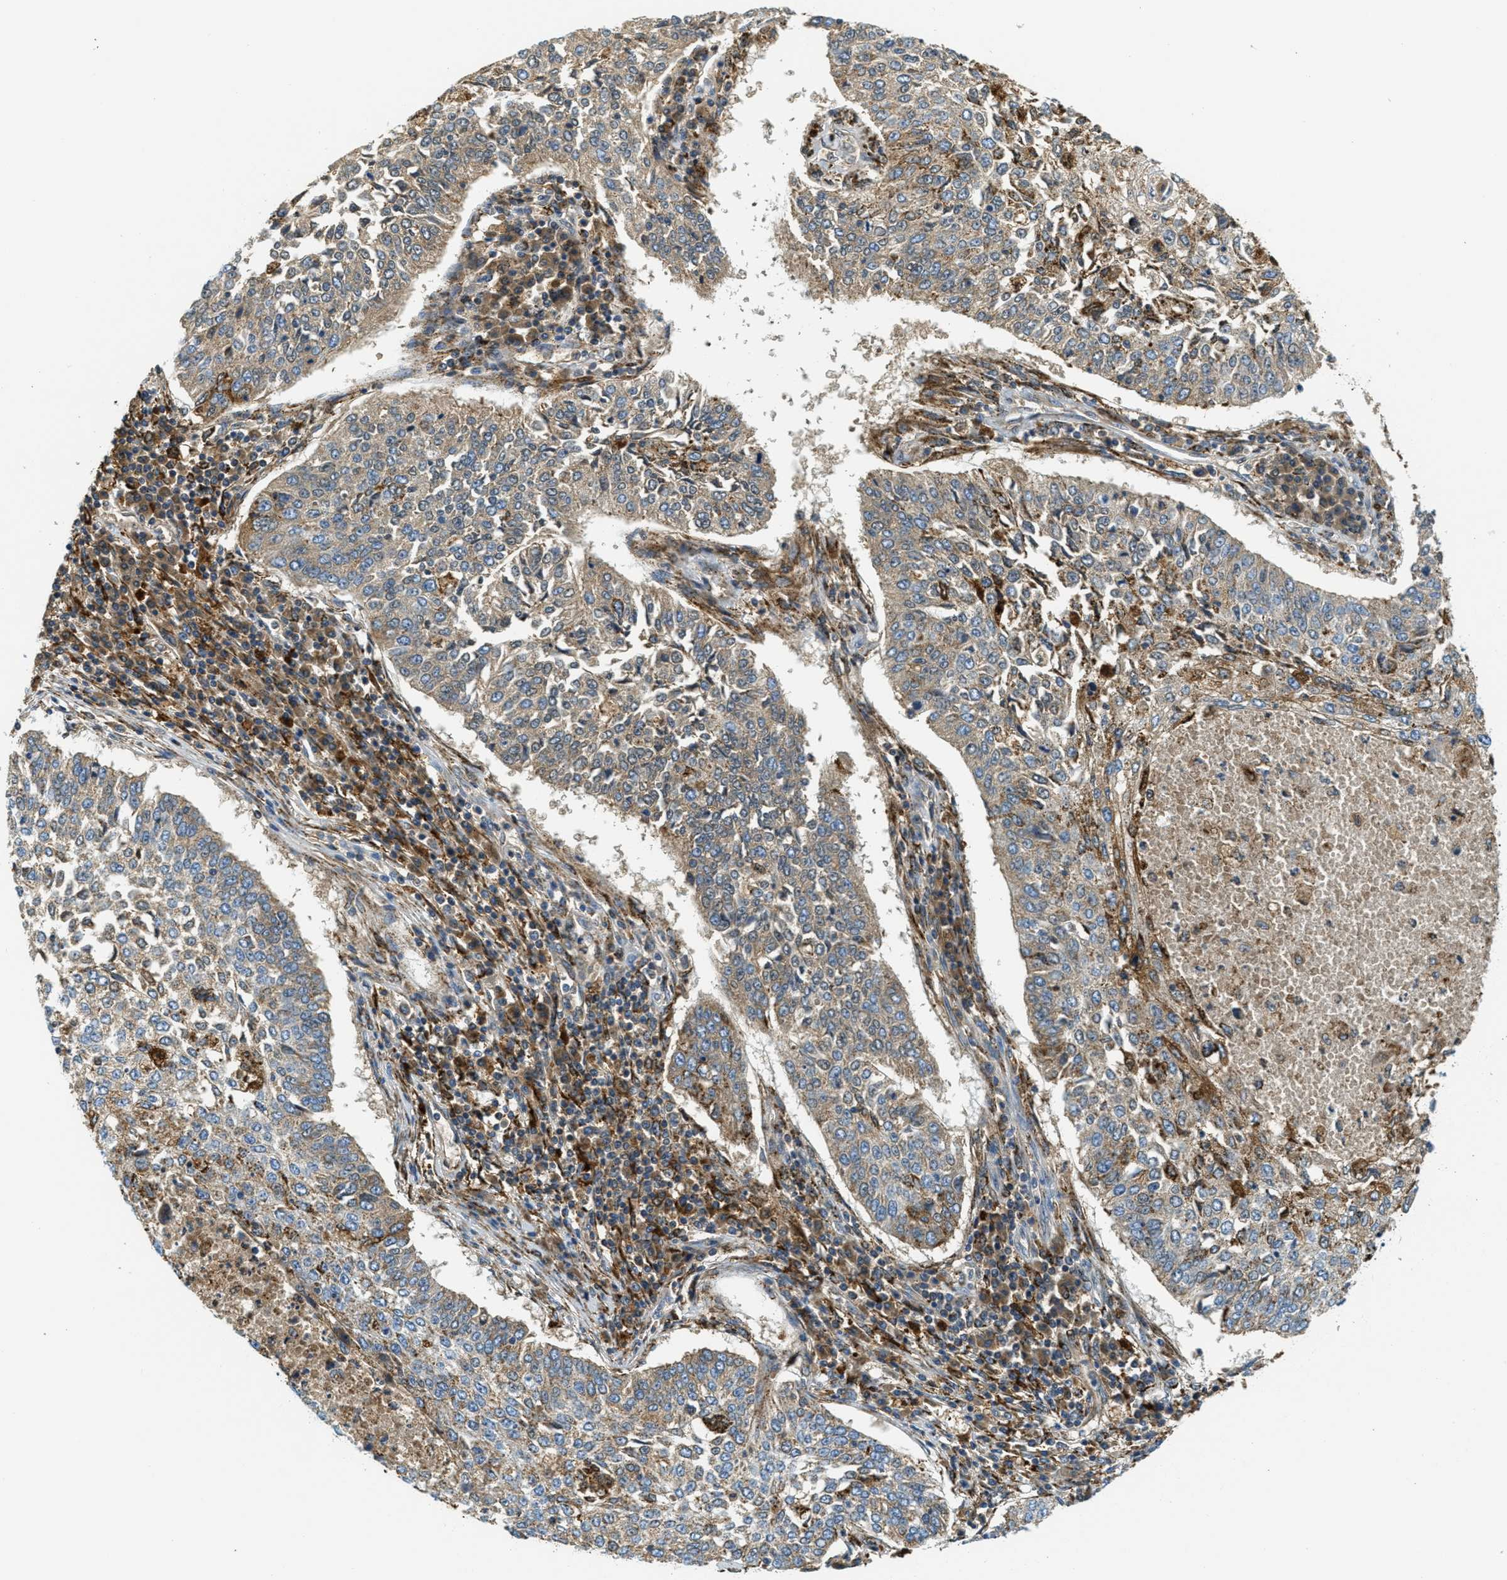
{"staining": {"intensity": "weak", "quantity": ">75%", "location": "cytoplasmic/membranous"}, "tissue": "lung cancer", "cell_type": "Tumor cells", "image_type": "cancer", "snomed": [{"axis": "morphology", "description": "Normal tissue, NOS"}, {"axis": "morphology", "description": "Squamous cell carcinoma, NOS"}, {"axis": "topography", "description": "Cartilage tissue"}, {"axis": "topography", "description": "Bronchus"}, {"axis": "topography", "description": "Lung"}], "caption": "Human lung squamous cell carcinoma stained for a protein (brown) exhibits weak cytoplasmic/membranous positive expression in approximately >75% of tumor cells.", "gene": "HLCS", "patient": {"sex": "female", "age": 49}}